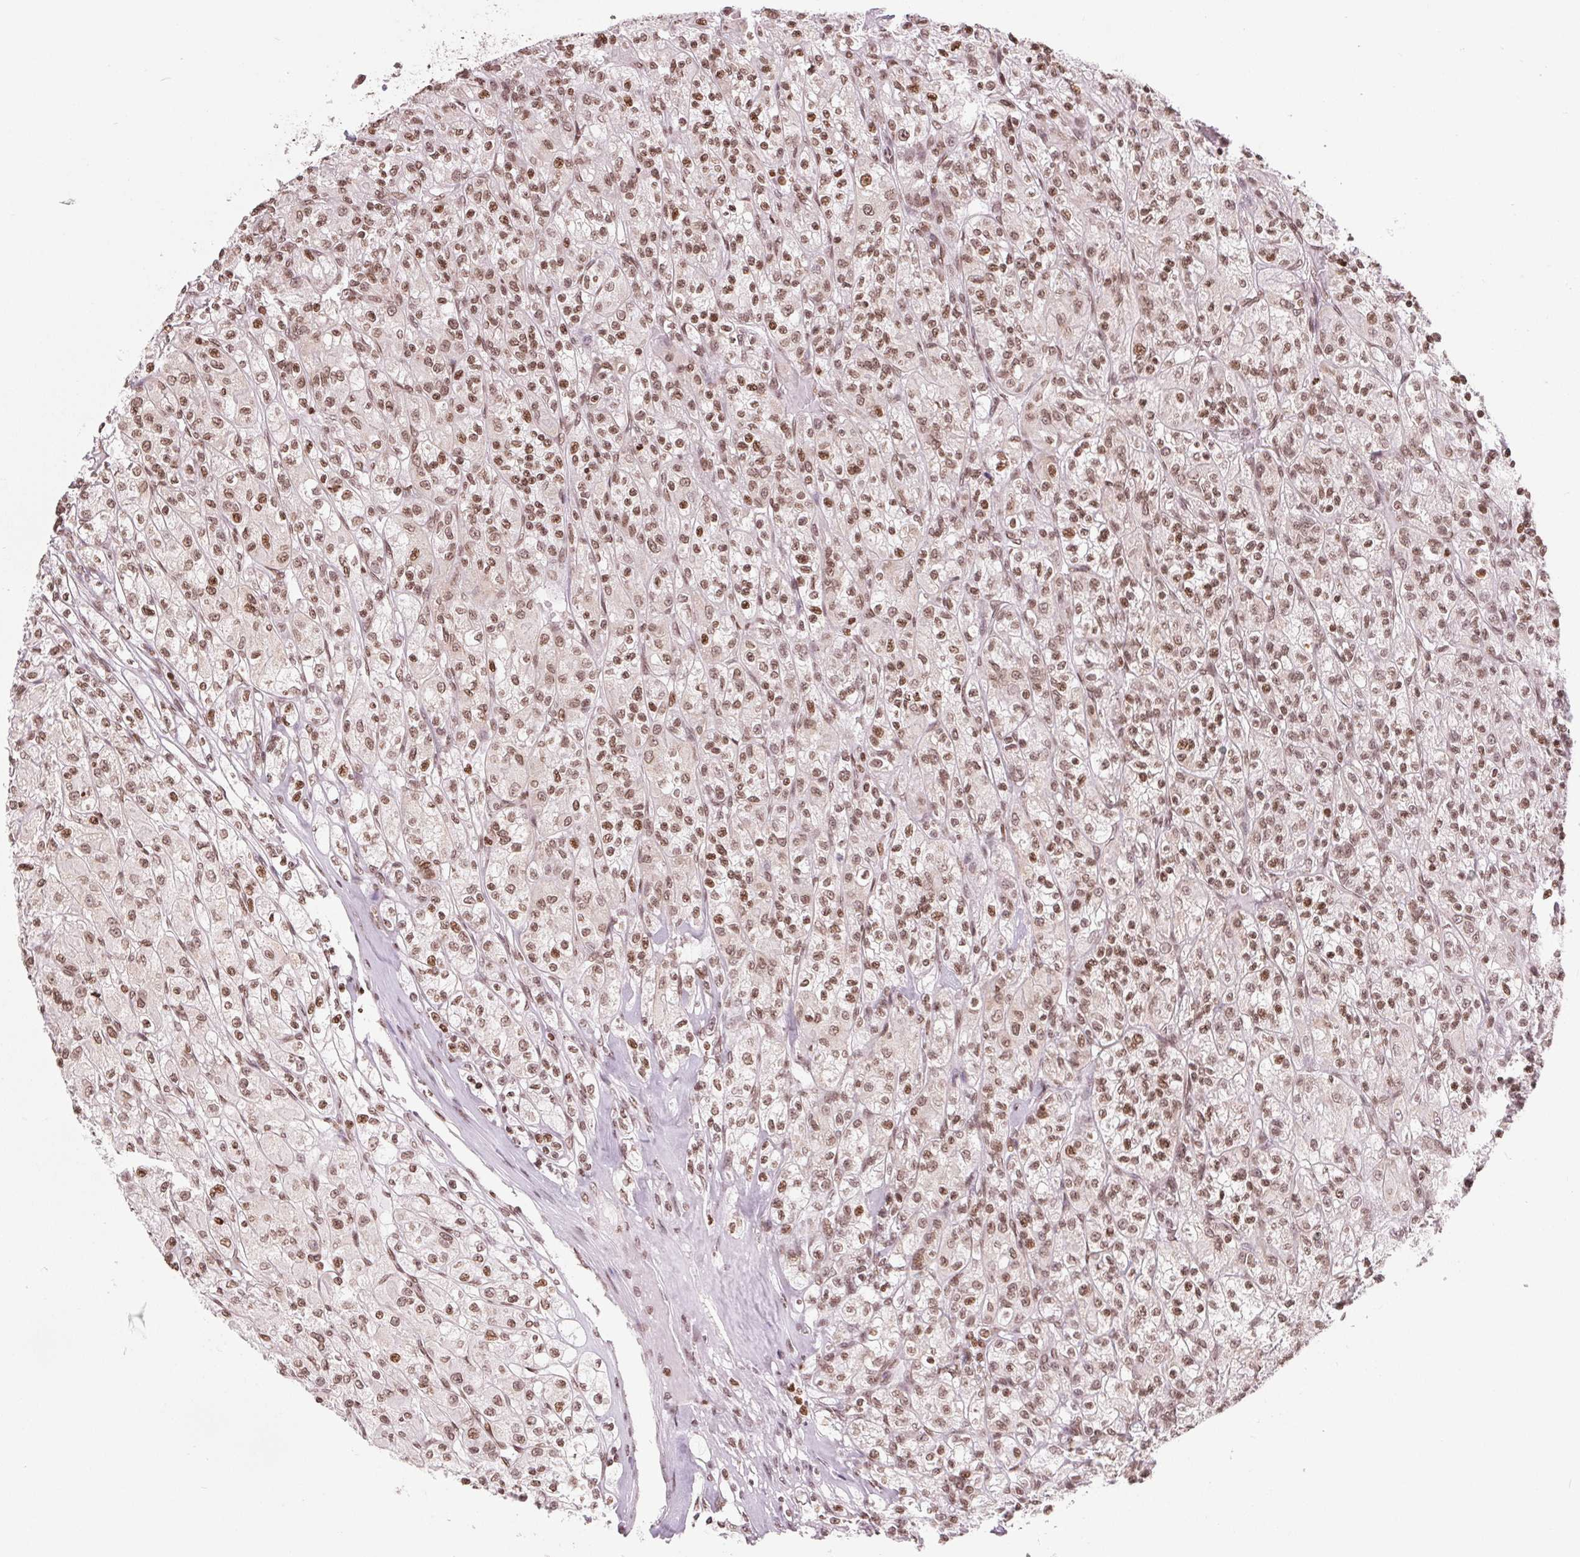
{"staining": {"intensity": "moderate", "quantity": ">75%", "location": "nuclear"}, "tissue": "renal cancer", "cell_type": "Tumor cells", "image_type": "cancer", "snomed": [{"axis": "morphology", "description": "Adenocarcinoma, NOS"}, {"axis": "topography", "description": "Kidney"}], "caption": "A medium amount of moderate nuclear positivity is appreciated in about >75% of tumor cells in renal cancer tissue.", "gene": "SMIM12", "patient": {"sex": "female", "age": 70}}